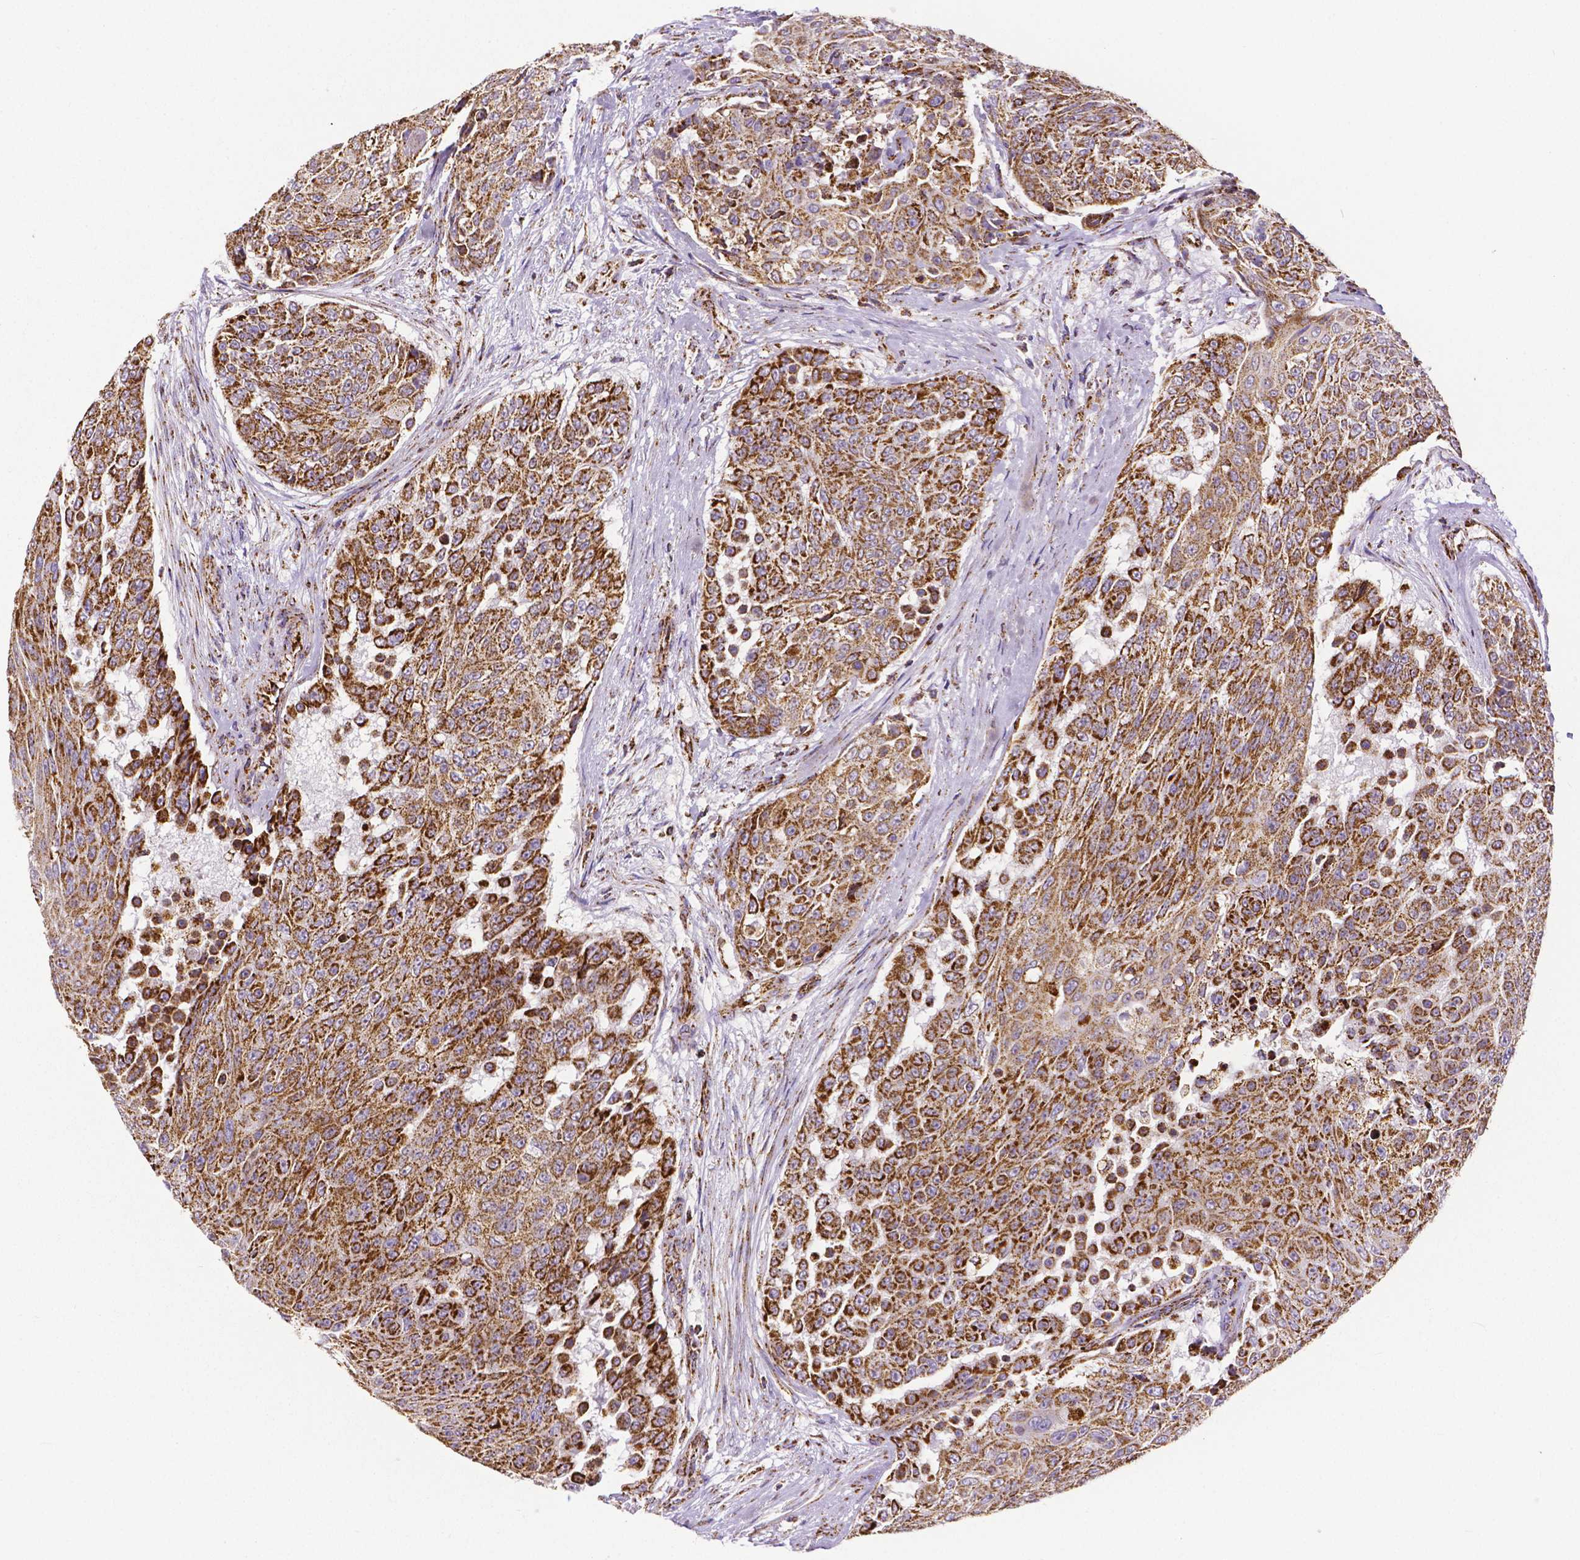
{"staining": {"intensity": "strong", "quantity": ">75%", "location": "cytoplasmic/membranous"}, "tissue": "urothelial cancer", "cell_type": "Tumor cells", "image_type": "cancer", "snomed": [{"axis": "morphology", "description": "Urothelial carcinoma, High grade"}, {"axis": "topography", "description": "Urinary bladder"}], "caption": "Urothelial cancer was stained to show a protein in brown. There is high levels of strong cytoplasmic/membranous expression in about >75% of tumor cells.", "gene": "MACC1", "patient": {"sex": "female", "age": 63}}